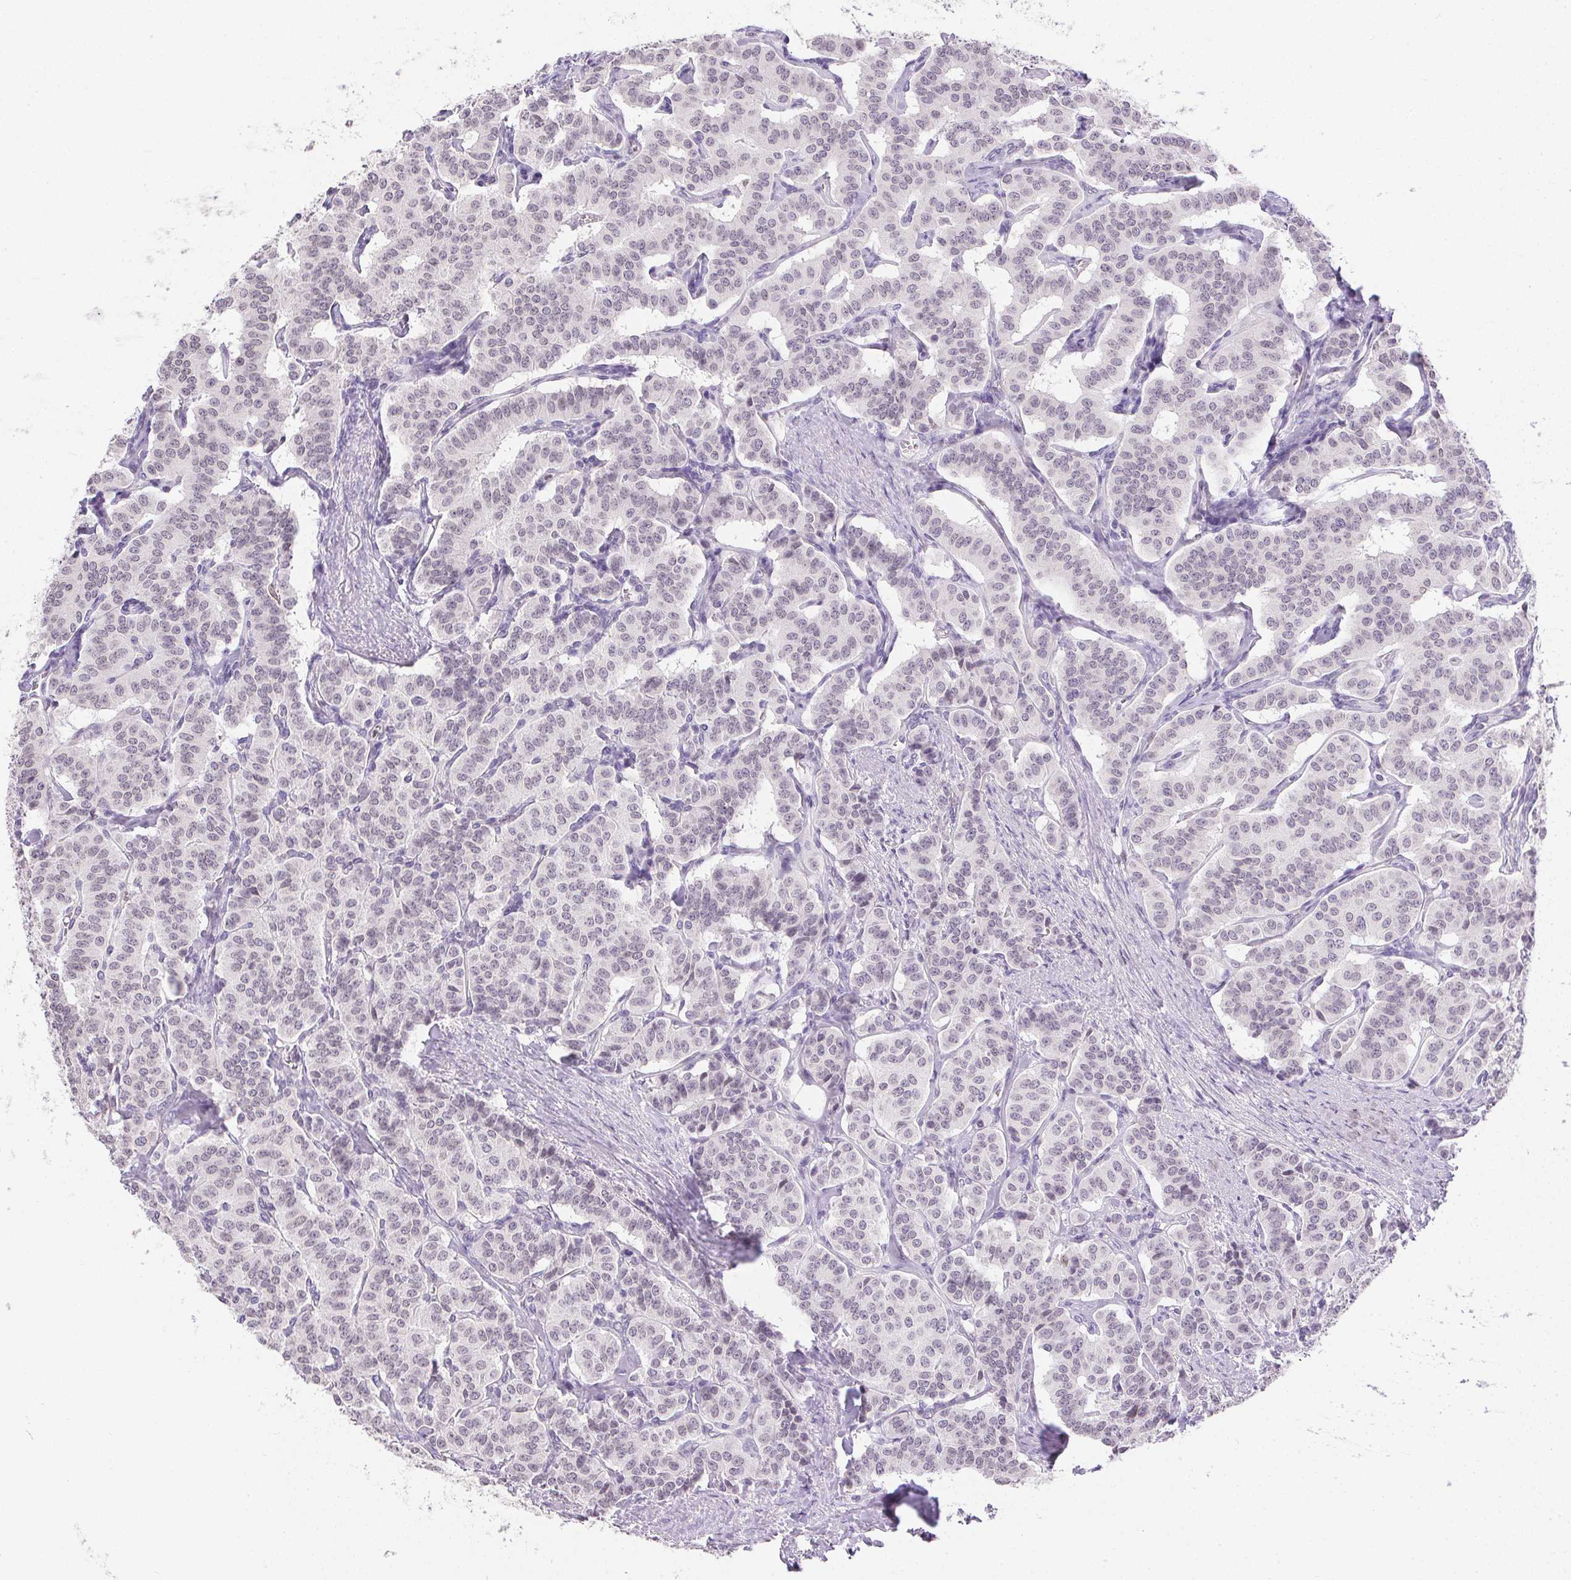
{"staining": {"intensity": "negative", "quantity": "none", "location": "none"}, "tissue": "carcinoid", "cell_type": "Tumor cells", "image_type": "cancer", "snomed": [{"axis": "morphology", "description": "Carcinoid, malignant, NOS"}, {"axis": "topography", "description": "Lung"}], "caption": "A photomicrograph of carcinoid stained for a protein exhibits no brown staining in tumor cells.", "gene": "PRL", "patient": {"sex": "female", "age": 46}}